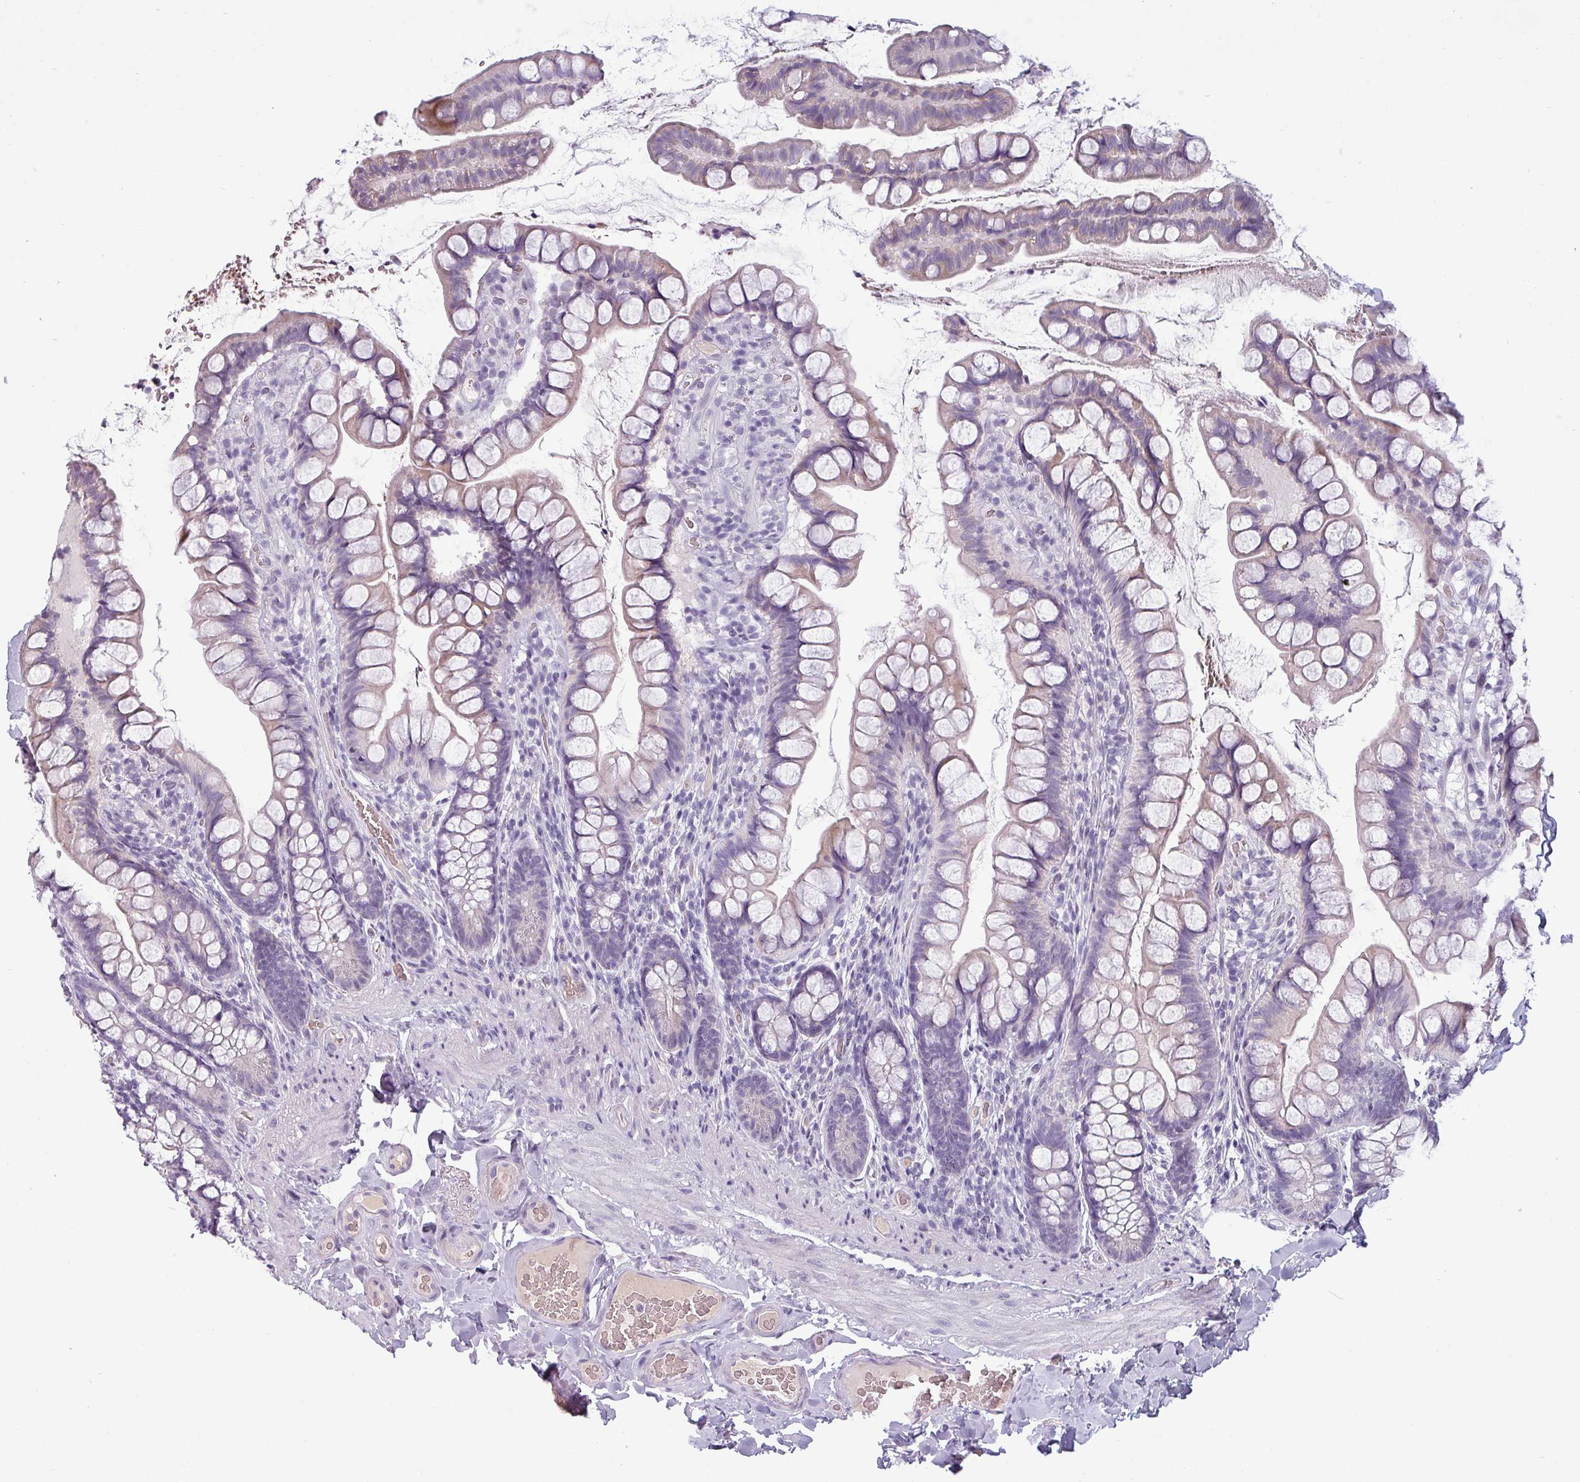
{"staining": {"intensity": "negative", "quantity": "none", "location": "none"}, "tissue": "small intestine", "cell_type": "Glandular cells", "image_type": "normal", "snomed": [{"axis": "morphology", "description": "Normal tissue, NOS"}, {"axis": "topography", "description": "Small intestine"}], "caption": "Glandular cells show no significant protein staining in benign small intestine. (Immunohistochemistry (ihc), brightfield microscopy, high magnification).", "gene": "SLC26A9", "patient": {"sex": "male", "age": 70}}